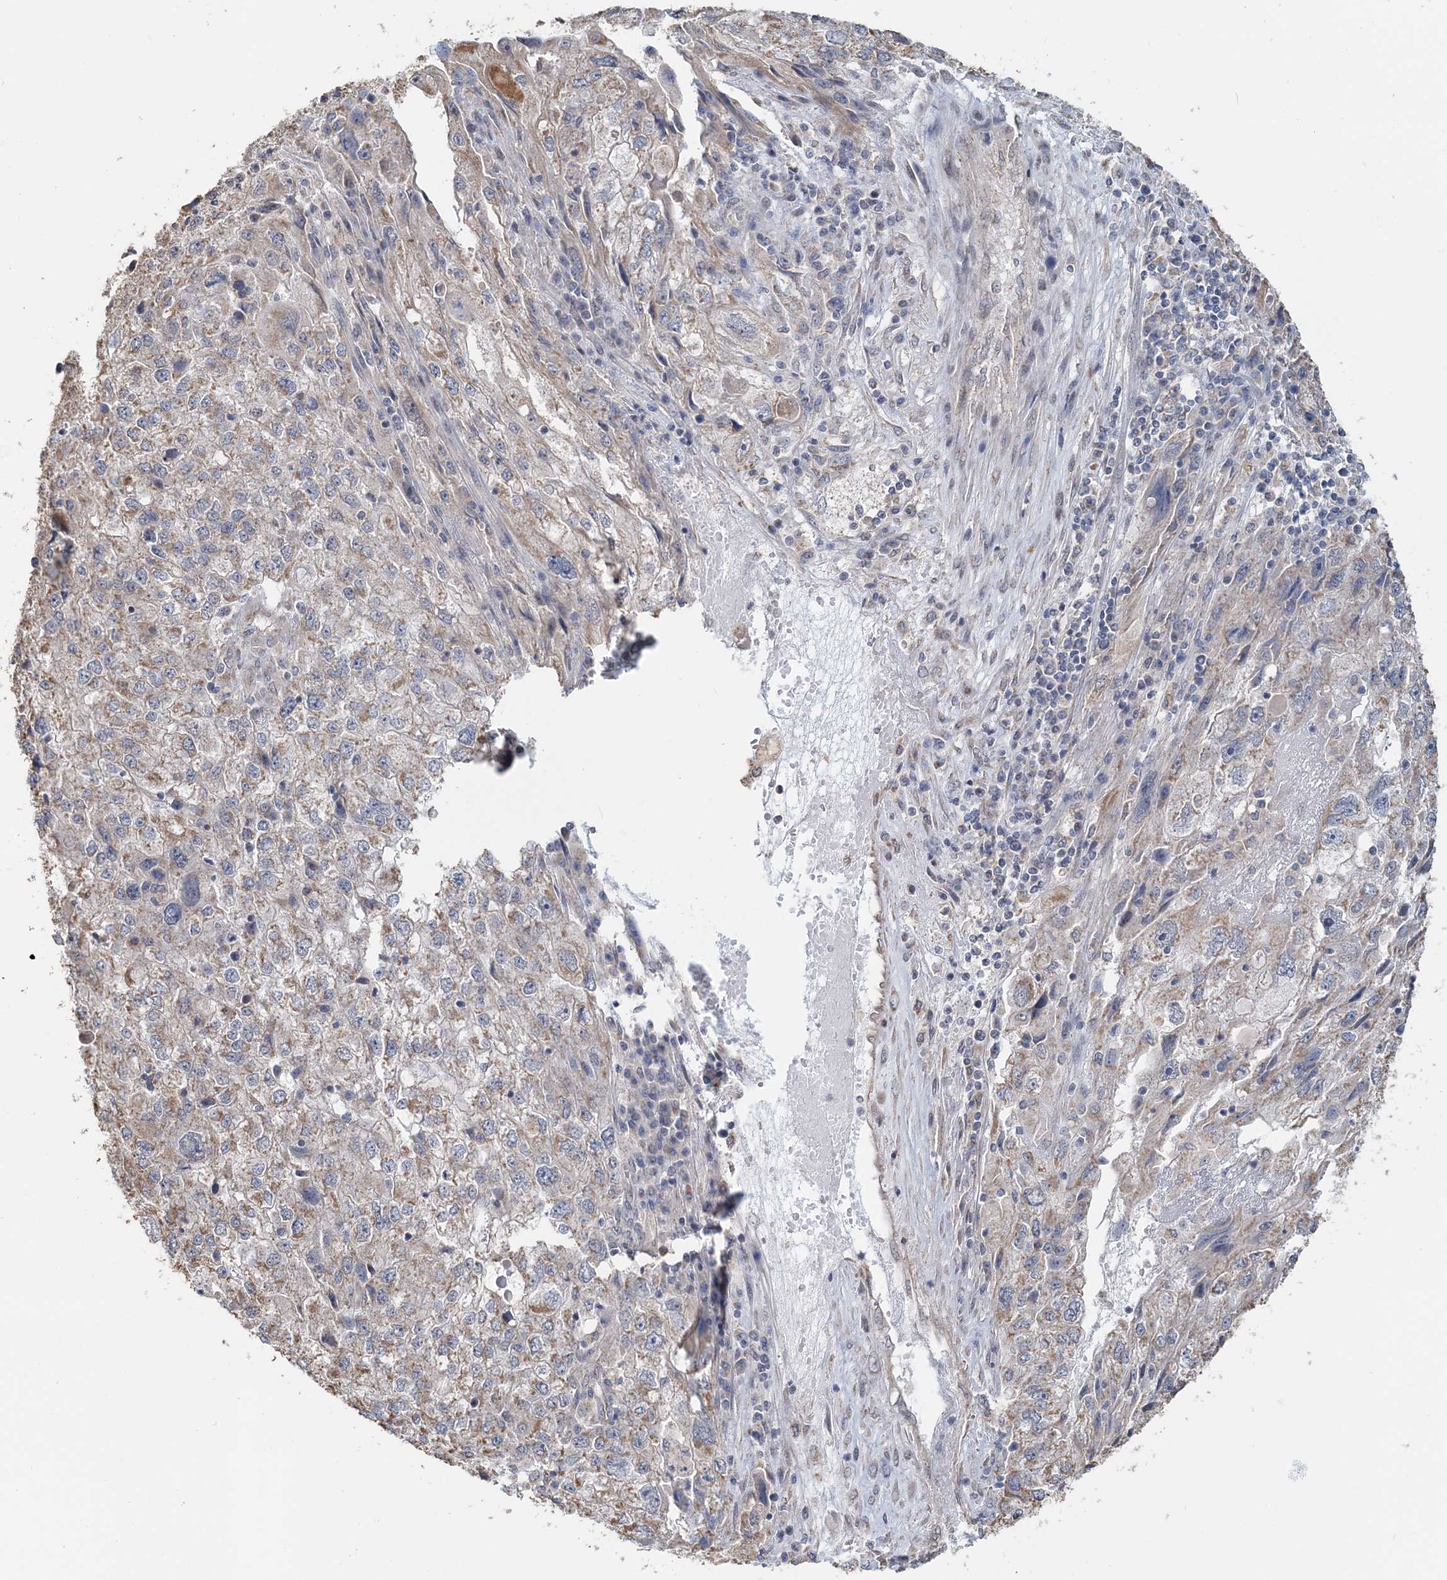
{"staining": {"intensity": "weak", "quantity": "<25%", "location": "cytoplasmic/membranous"}, "tissue": "endometrial cancer", "cell_type": "Tumor cells", "image_type": "cancer", "snomed": [{"axis": "morphology", "description": "Adenocarcinoma, NOS"}, {"axis": "topography", "description": "Endometrium"}], "caption": "Immunohistochemistry (IHC) image of human endometrial cancer (adenocarcinoma) stained for a protein (brown), which demonstrates no positivity in tumor cells.", "gene": "FBXO38", "patient": {"sex": "female", "age": 49}}